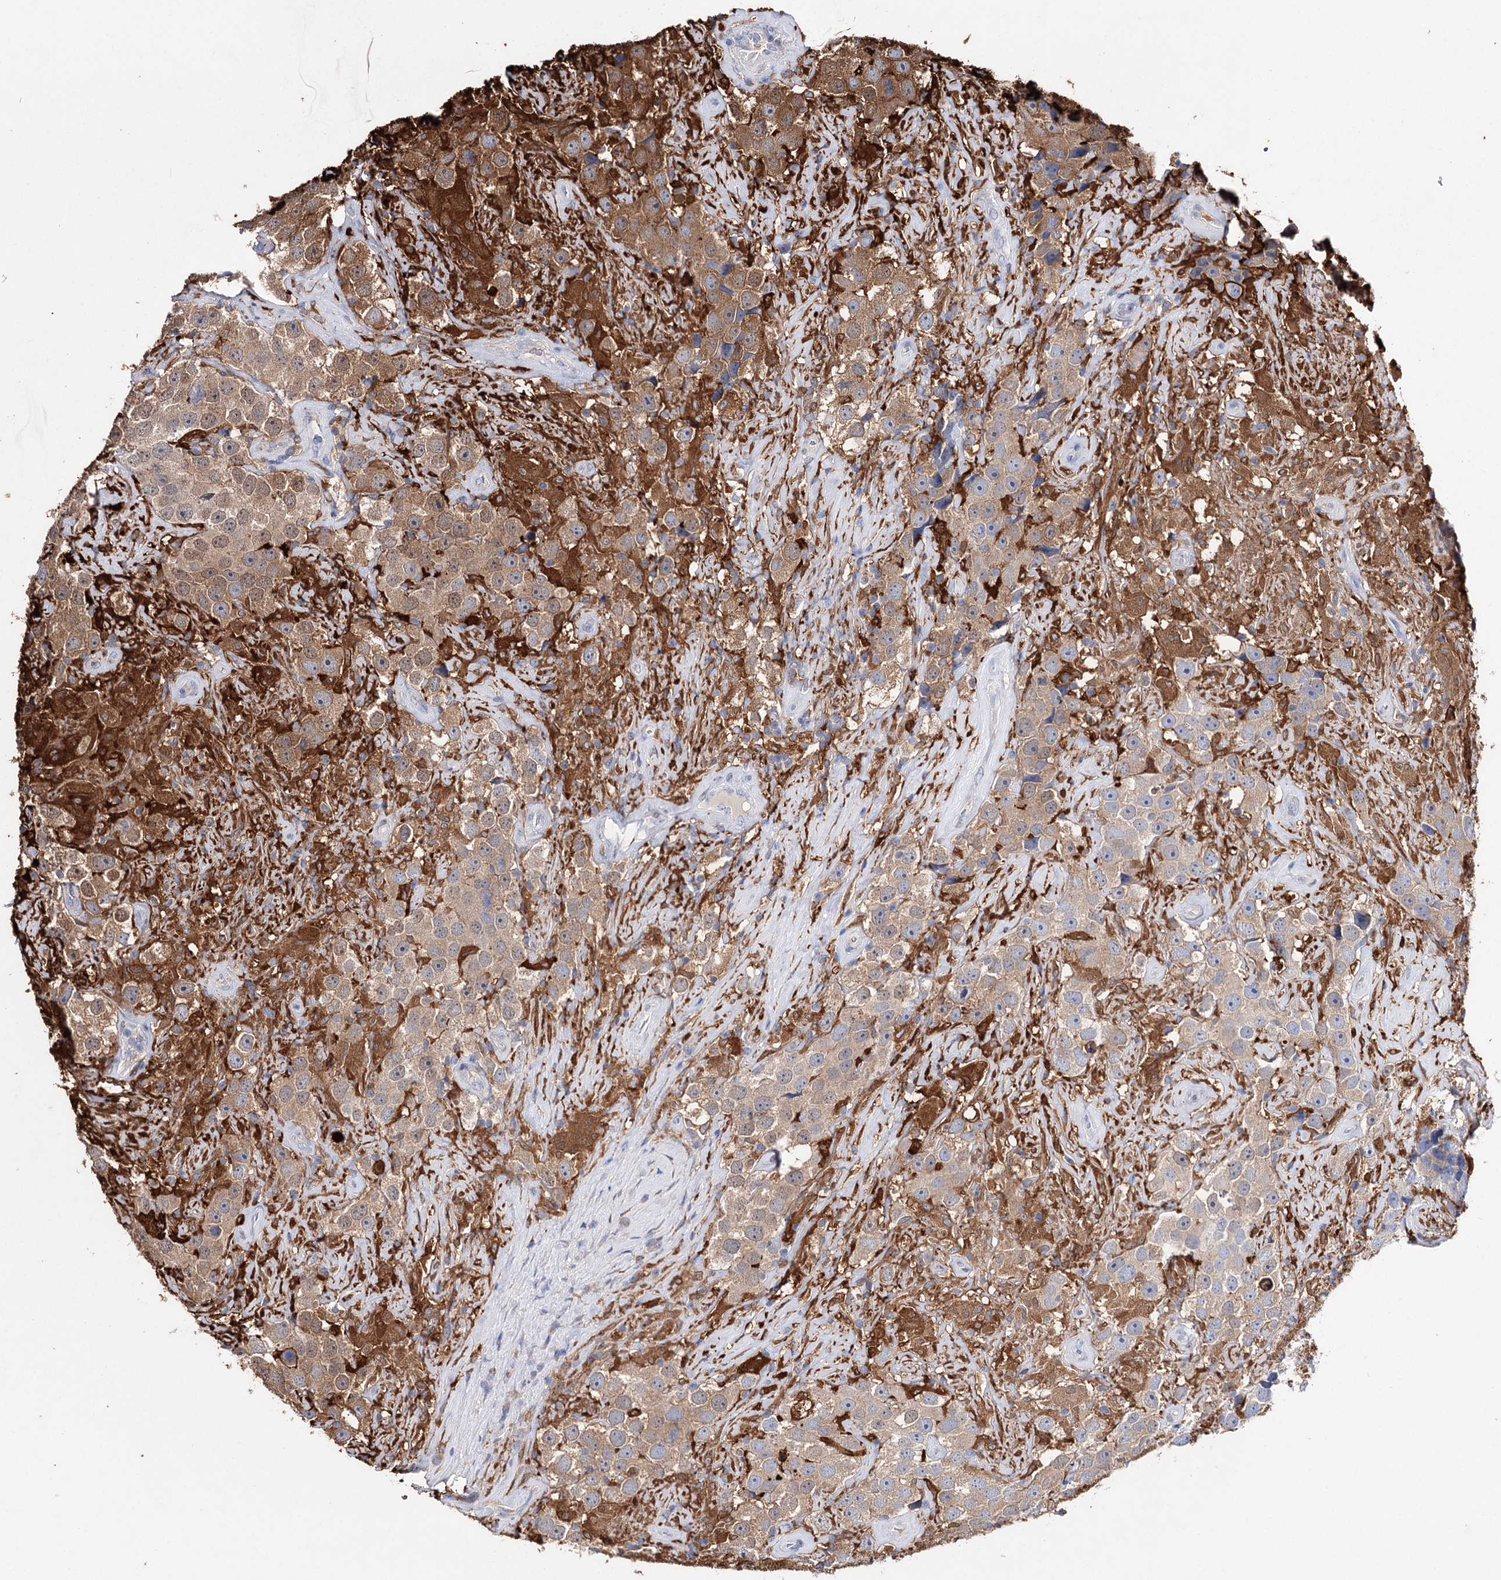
{"staining": {"intensity": "moderate", "quantity": ">75%", "location": "cytoplasmic/membranous"}, "tissue": "testis cancer", "cell_type": "Tumor cells", "image_type": "cancer", "snomed": [{"axis": "morphology", "description": "Seminoma, NOS"}, {"axis": "topography", "description": "Testis"}], "caption": "A brown stain highlights moderate cytoplasmic/membranous expression of a protein in testis cancer tumor cells.", "gene": "CFAP46", "patient": {"sex": "male", "age": 49}}